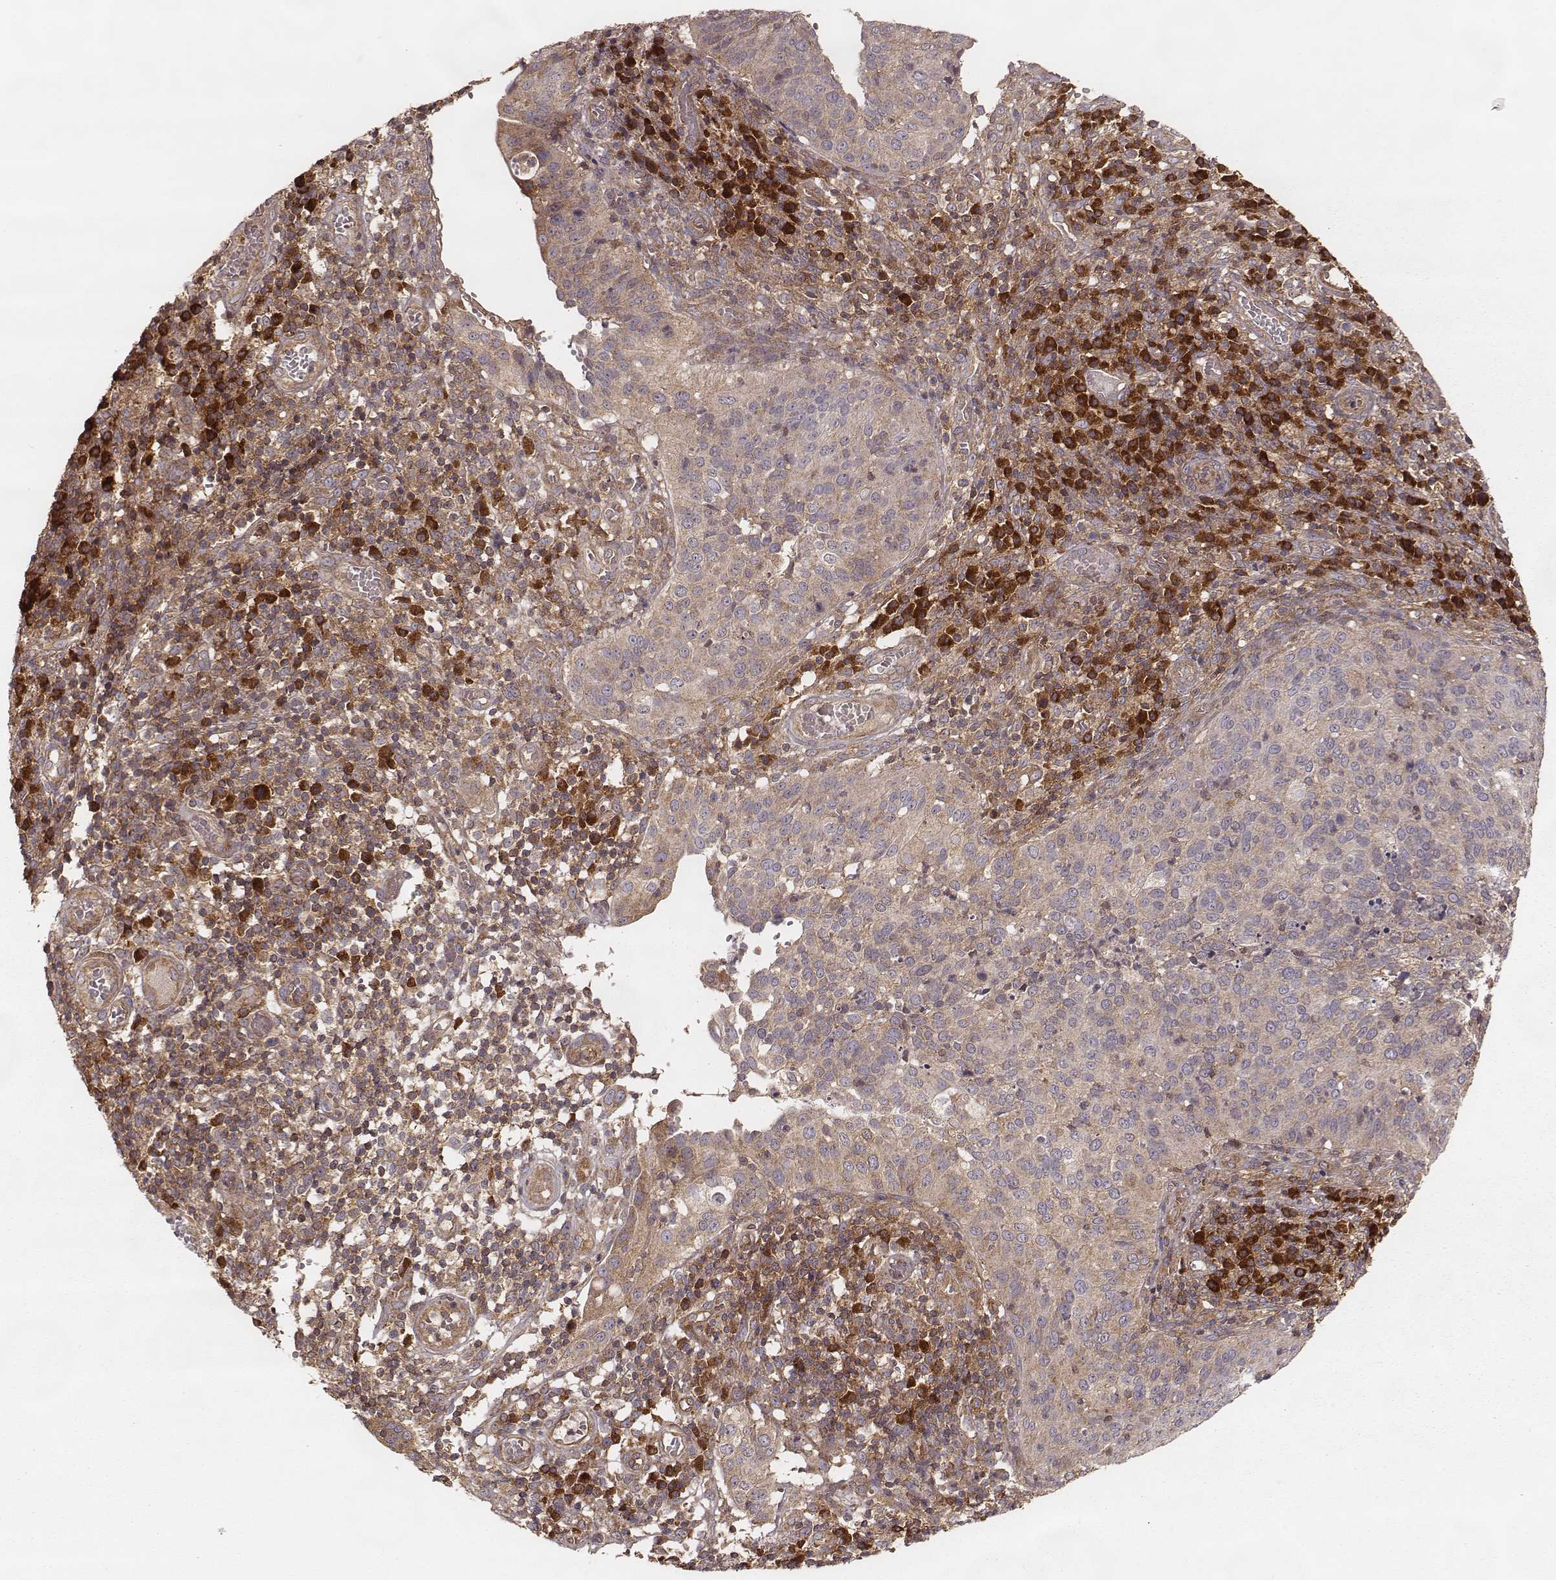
{"staining": {"intensity": "weak", "quantity": ">75%", "location": "cytoplasmic/membranous"}, "tissue": "cervical cancer", "cell_type": "Tumor cells", "image_type": "cancer", "snomed": [{"axis": "morphology", "description": "Squamous cell carcinoma, NOS"}, {"axis": "topography", "description": "Cervix"}], "caption": "Immunohistochemistry (IHC) micrograph of cervical cancer (squamous cell carcinoma) stained for a protein (brown), which exhibits low levels of weak cytoplasmic/membranous expression in about >75% of tumor cells.", "gene": "CARS1", "patient": {"sex": "female", "age": 39}}